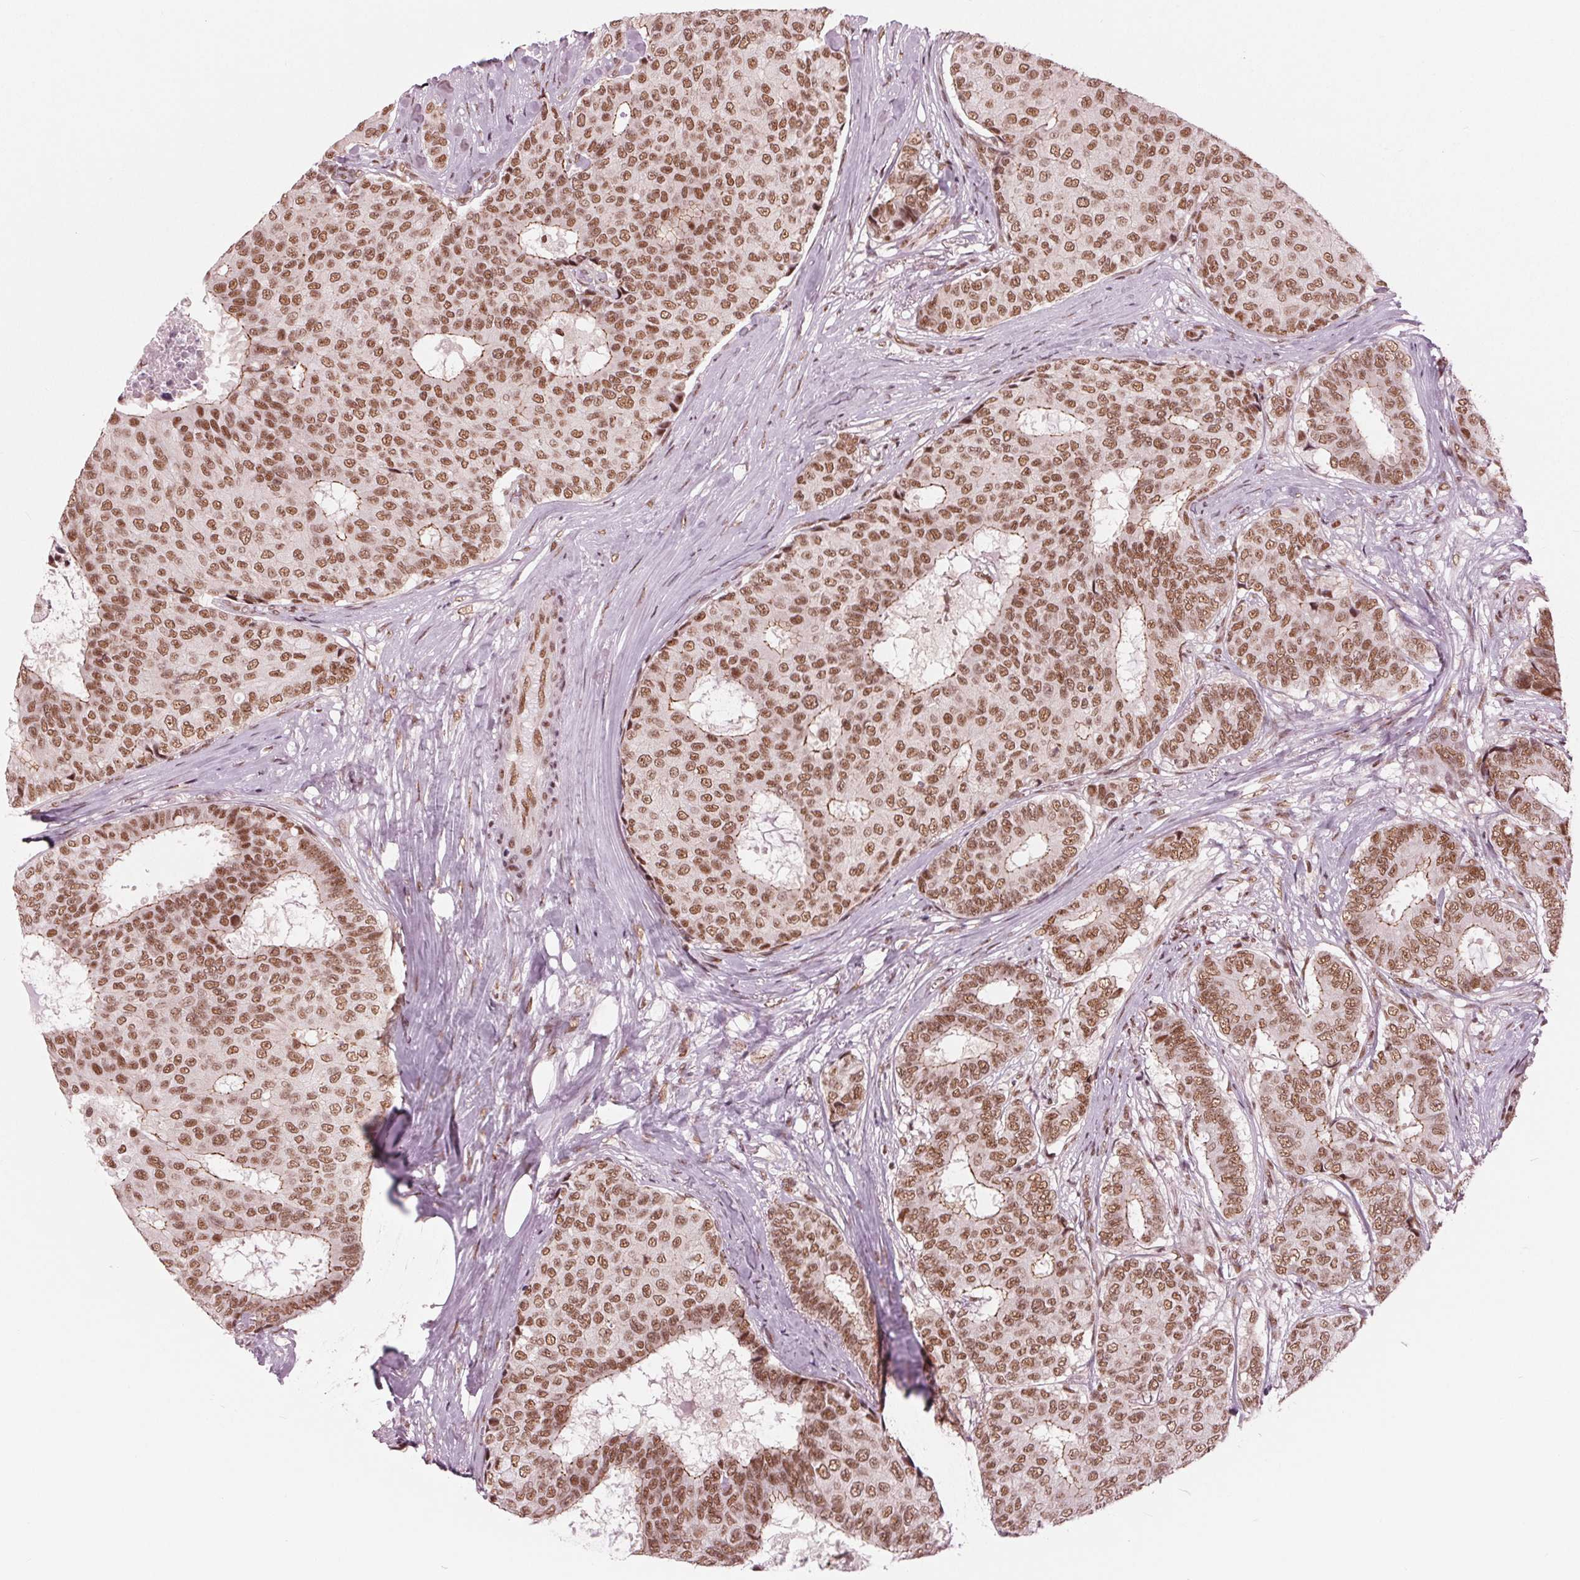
{"staining": {"intensity": "moderate", "quantity": ">75%", "location": "cytoplasmic/membranous,nuclear"}, "tissue": "breast cancer", "cell_type": "Tumor cells", "image_type": "cancer", "snomed": [{"axis": "morphology", "description": "Duct carcinoma"}, {"axis": "topography", "description": "Breast"}], "caption": "Tumor cells demonstrate medium levels of moderate cytoplasmic/membranous and nuclear positivity in approximately >75% of cells in human breast cancer (intraductal carcinoma).", "gene": "LSM2", "patient": {"sex": "female", "age": 75}}